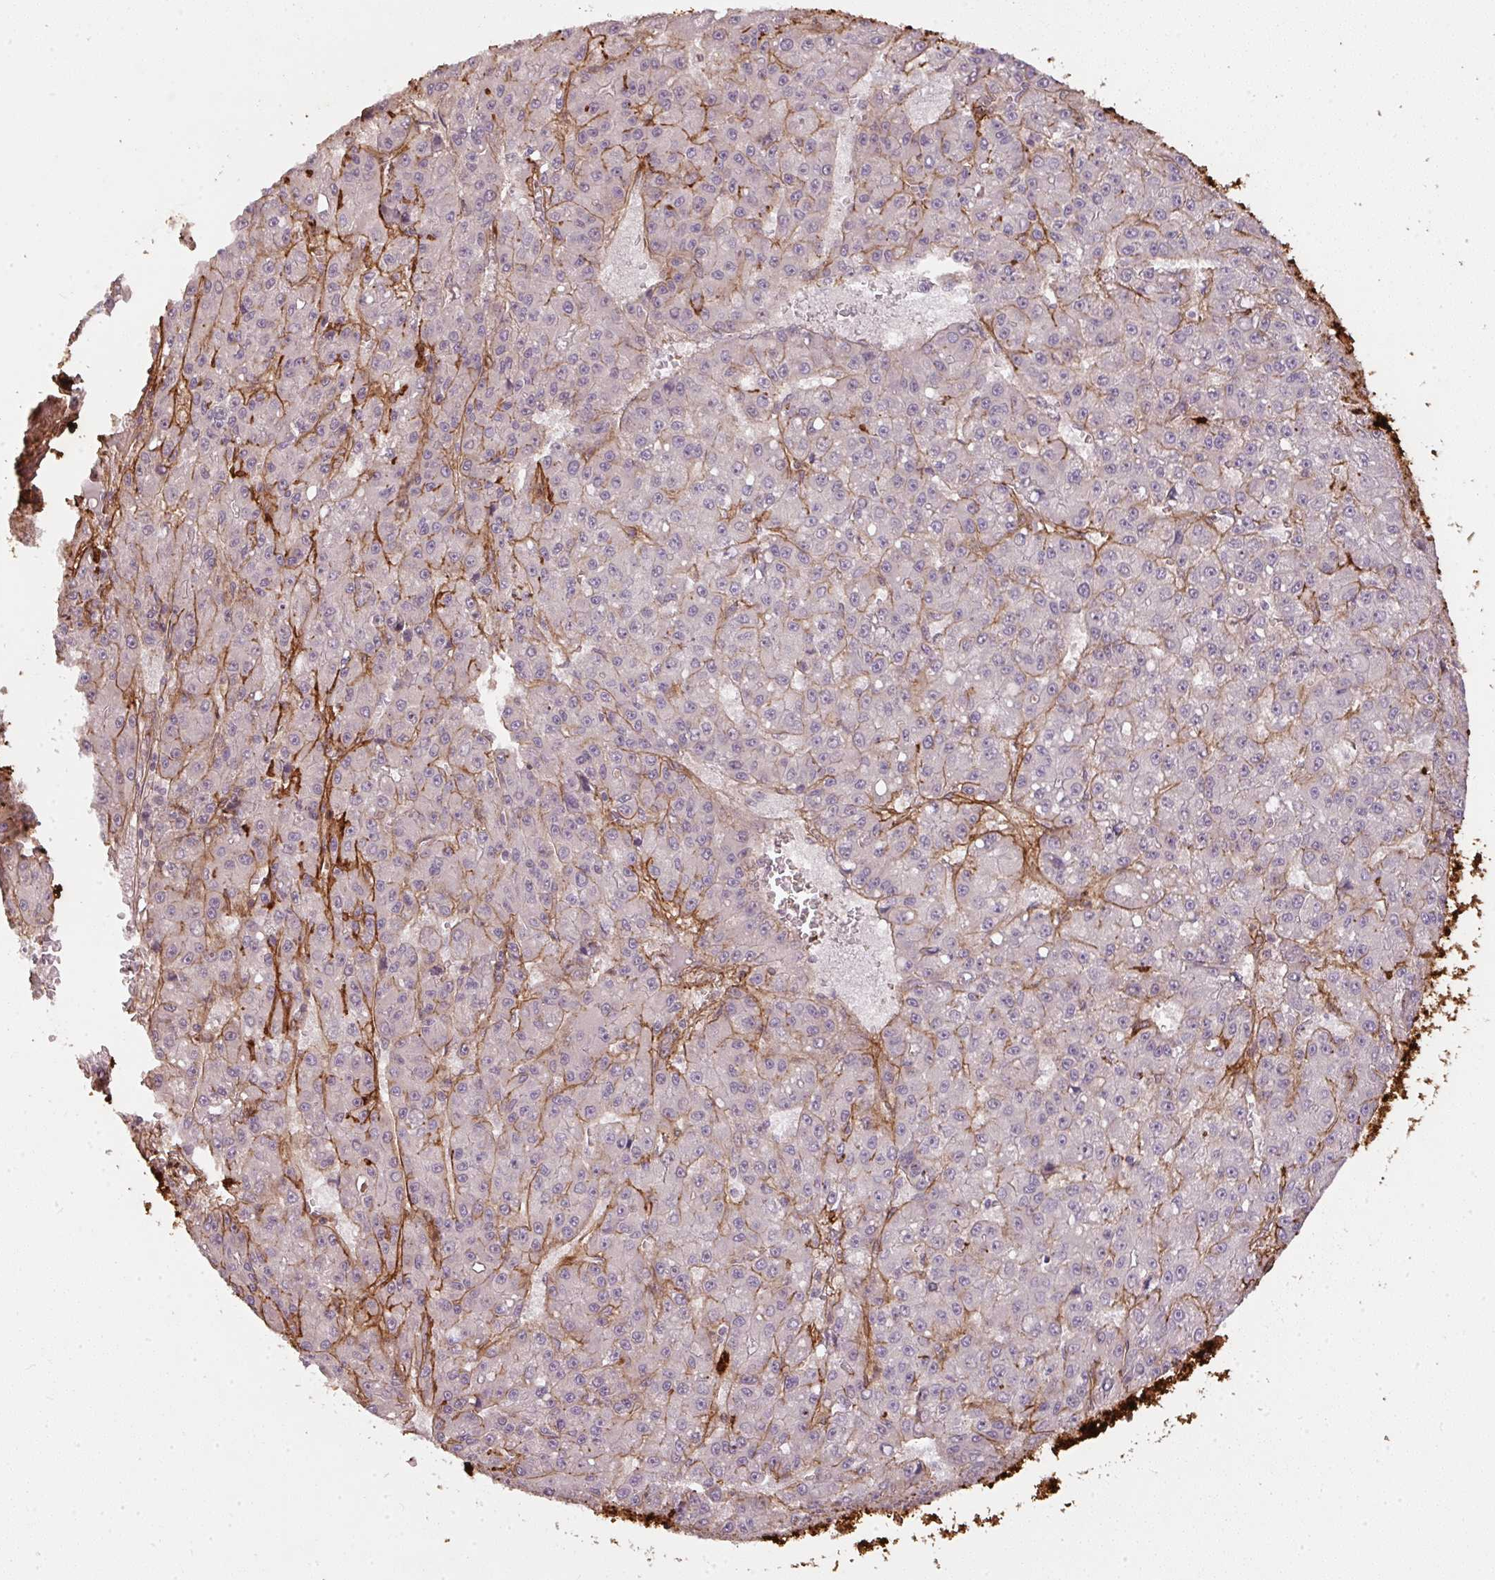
{"staining": {"intensity": "negative", "quantity": "none", "location": "none"}, "tissue": "liver cancer", "cell_type": "Tumor cells", "image_type": "cancer", "snomed": [{"axis": "morphology", "description": "Carcinoma, Hepatocellular, NOS"}, {"axis": "topography", "description": "Liver"}], "caption": "Tumor cells are negative for brown protein staining in liver cancer (hepatocellular carcinoma).", "gene": "COL3A1", "patient": {"sex": "male", "age": 70}}